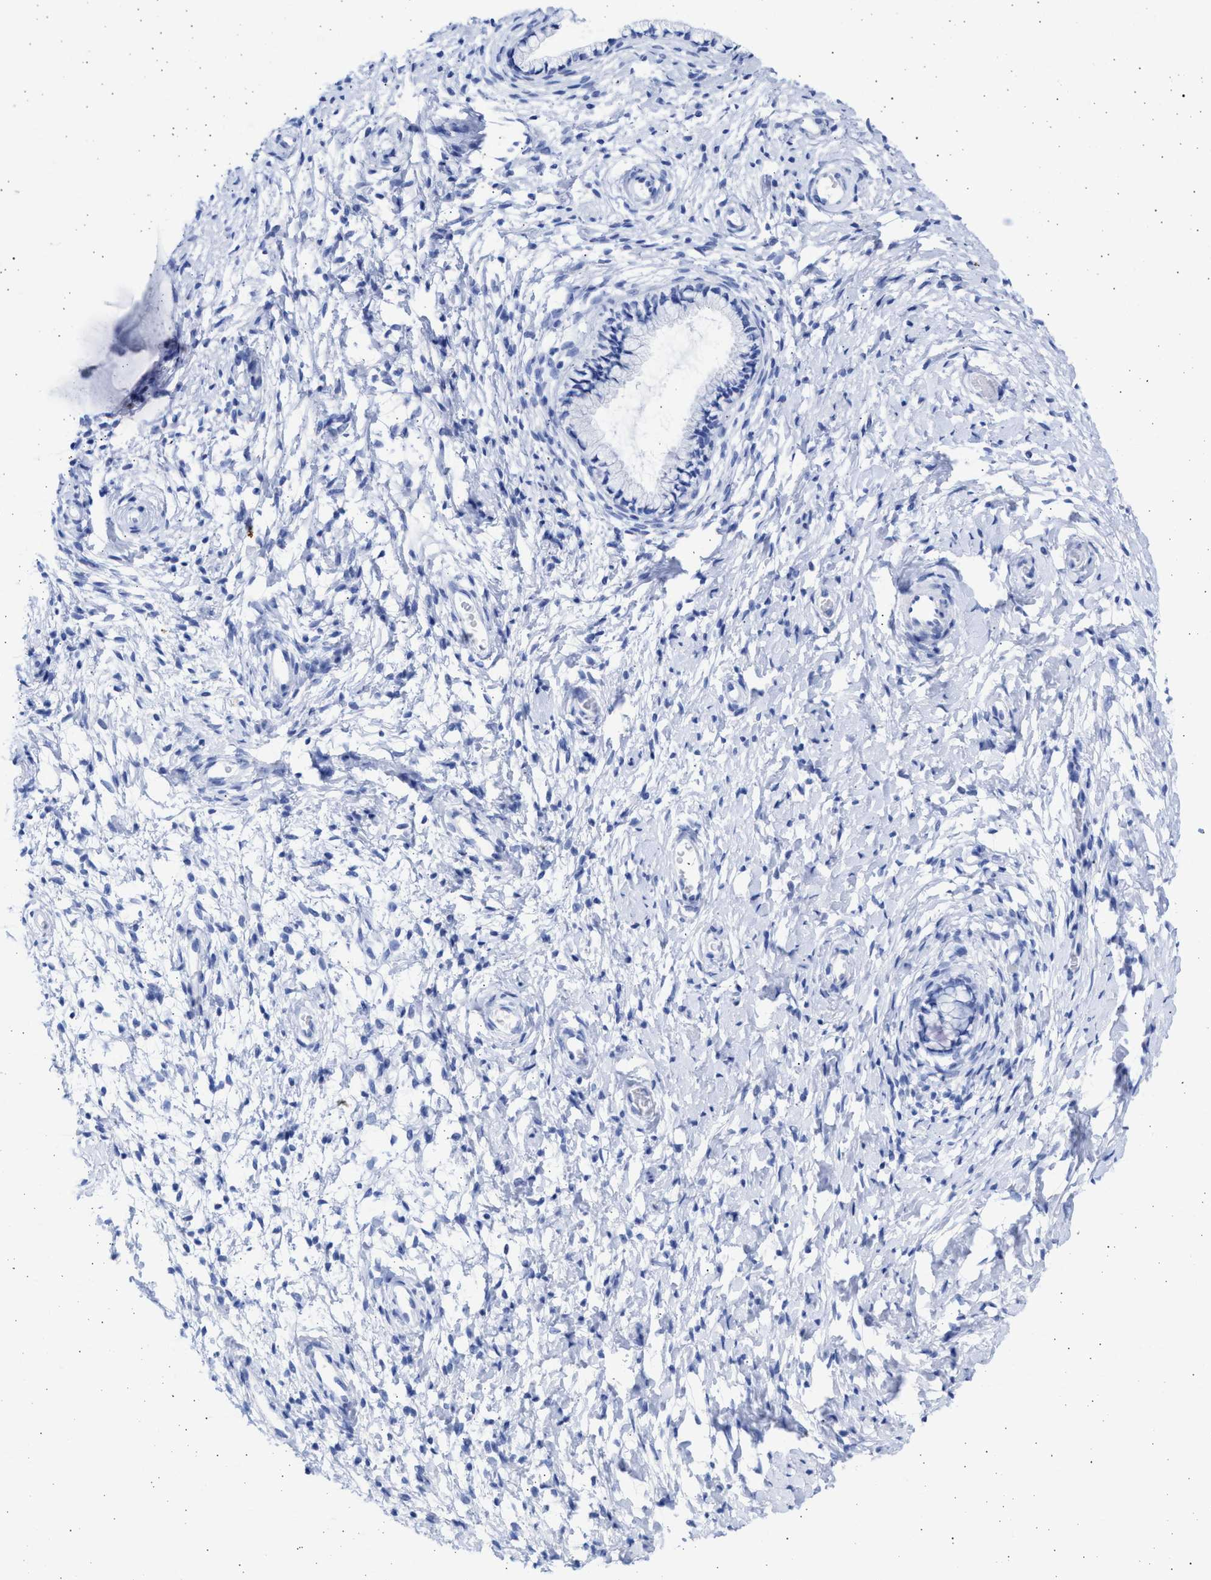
{"staining": {"intensity": "negative", "quantity": "none", "location": "none"}, "tissue": "cervix", "cell_type": "Glandular cells", "image_type": "normal", "snomed": [{"axis": "morphology", "description": "Normal tissue, NOS"}, {"axis": "topography", "description": "Cervix"}], "caption": "The micrograph demonstrates no staining of glandular cells in unremarkable cervix.", "gene": "ALDOC", "patient": {"sex": "female", "age": 72}}